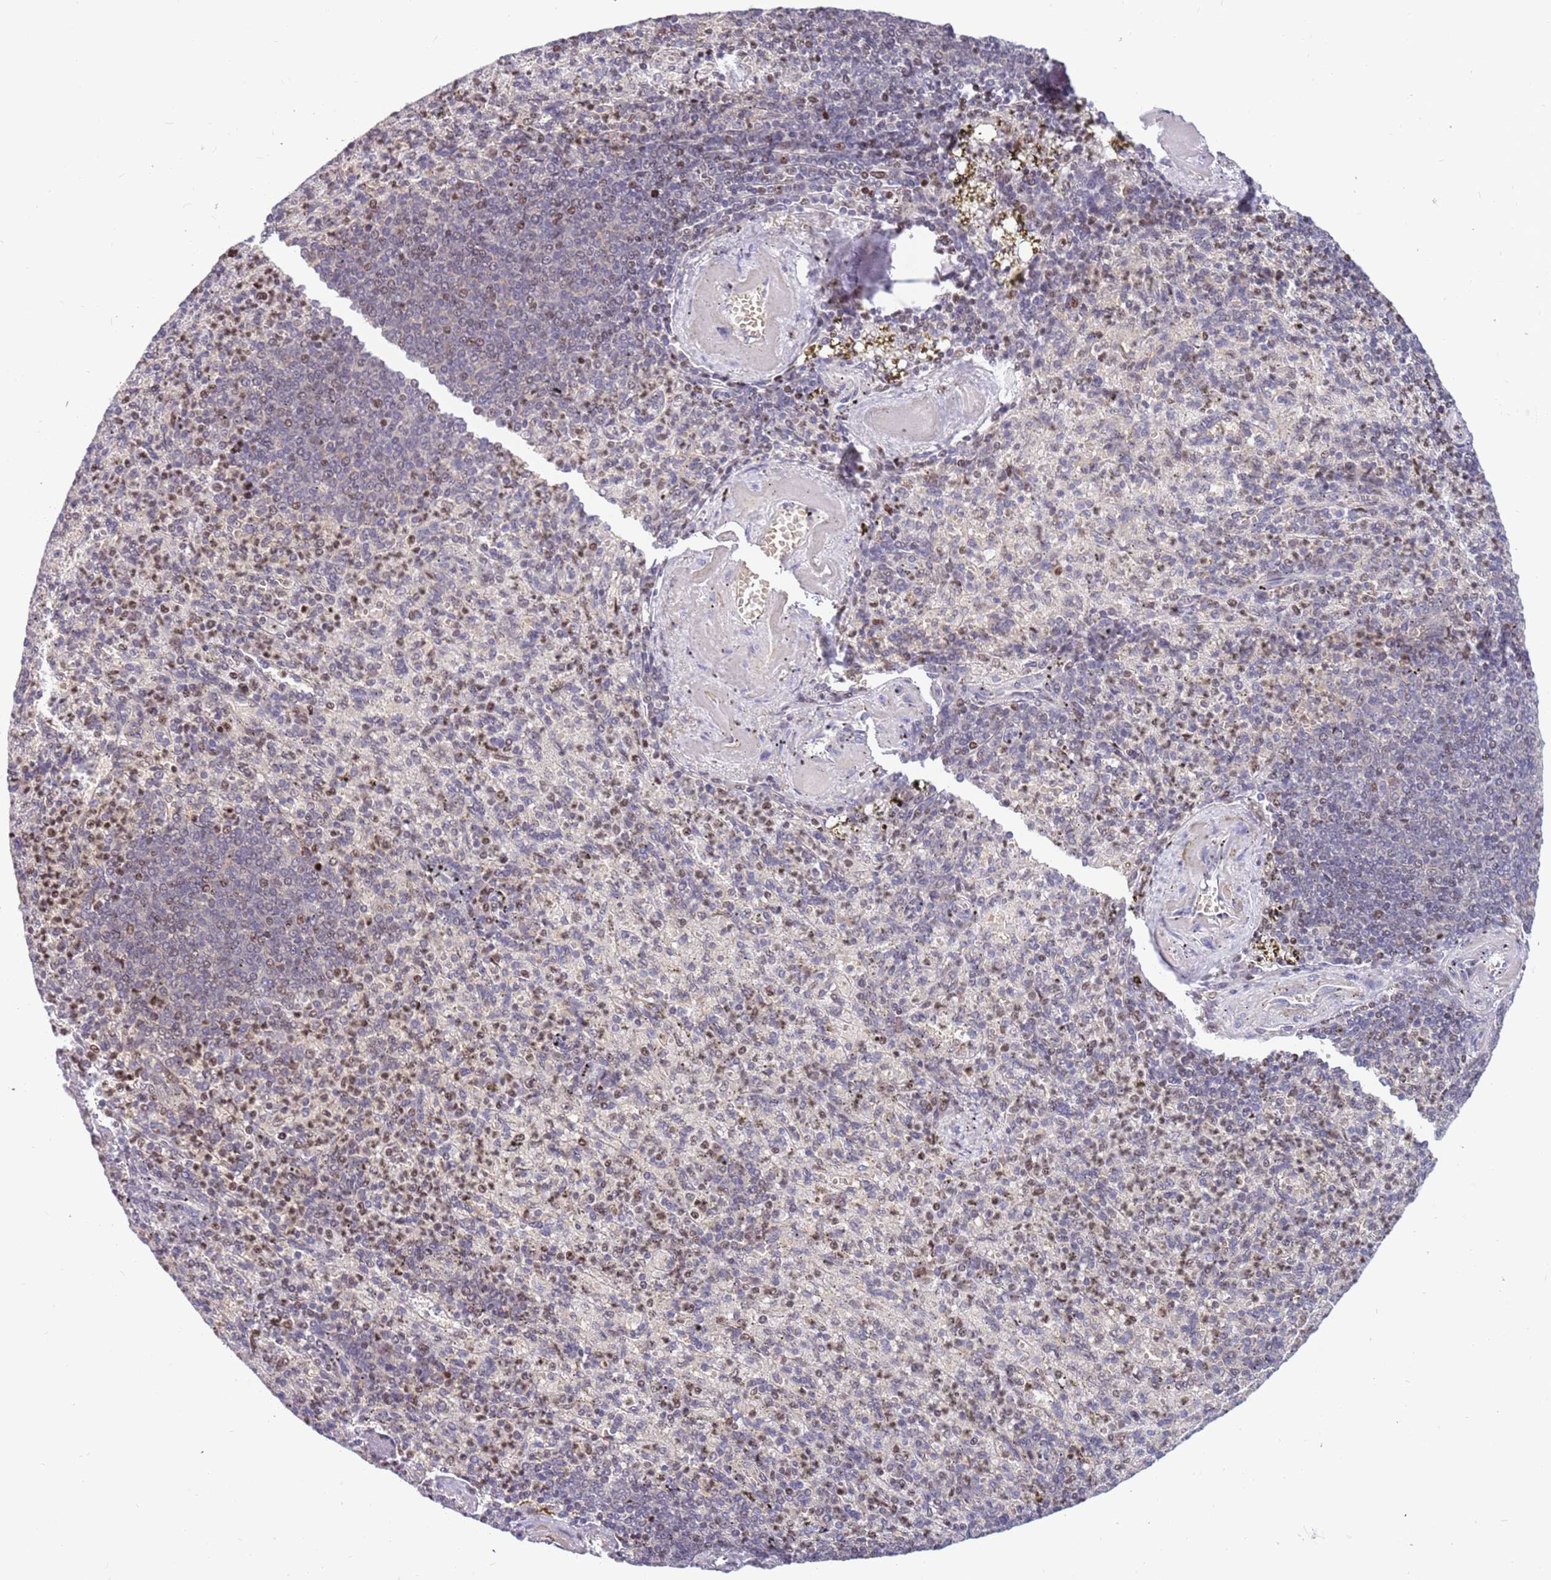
{"staining": {"intensity": "moderate", "quantity": "25%-75%", "location": "nuclear"}, "tissue": "spleen", "cell_type": "Cells in red pulp", "image_type": "normal", "snomed": [{"axis": "morphology", "description": "Normal tissue, NOS"}, {"axis": "topography", "description": "Spleen"}], "caption": "Spleen stained with immunohistochemistry demonstrates moderate nuclear positivity in approximately 25%-75% of cells in red pulp.", "gene": "ARHGEF35", "patient": {"sex": "female", "age": 74}}